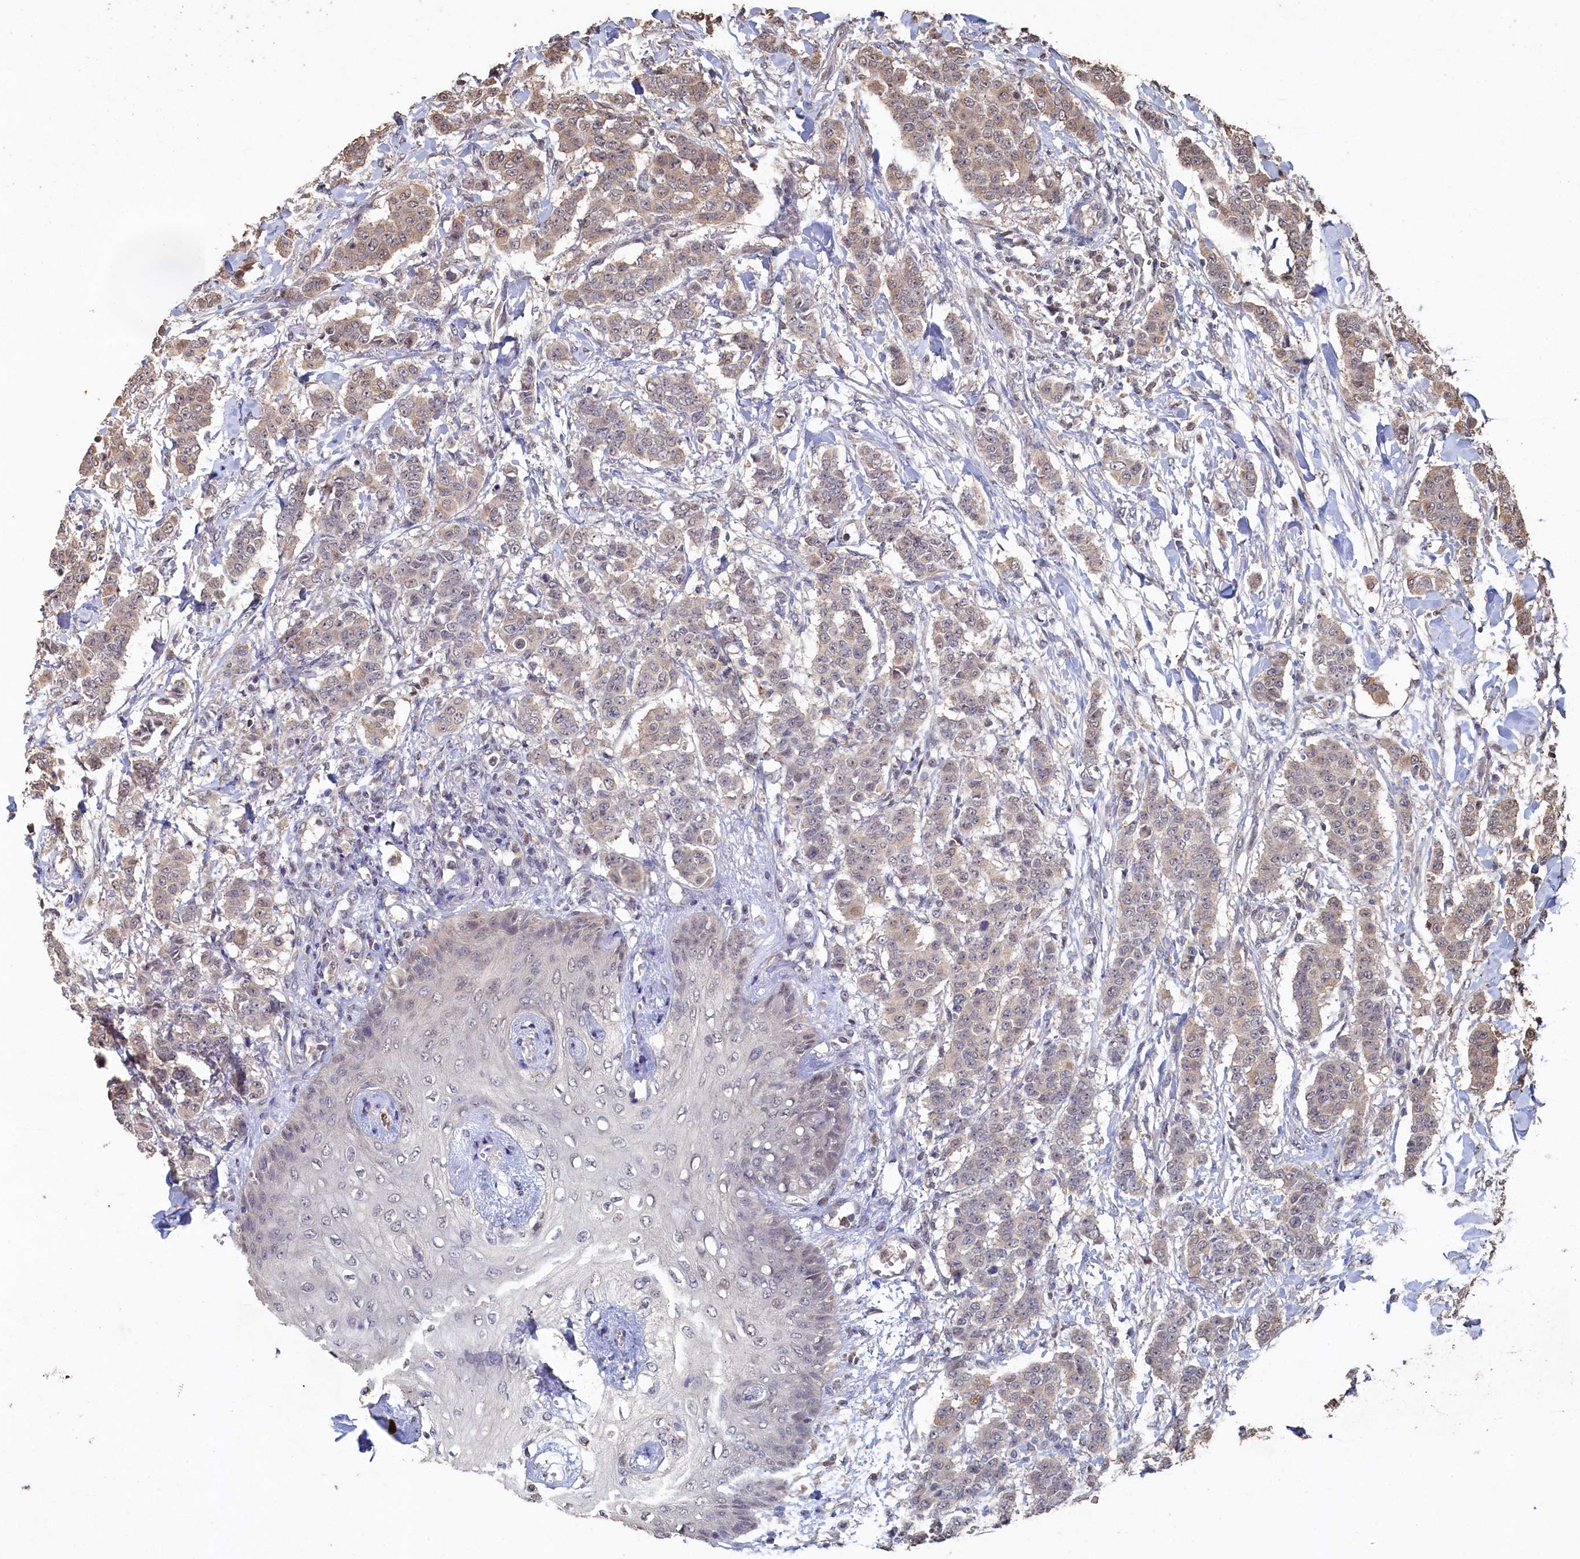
{"staining": {"intensity": "weak", "quantity": "<25%", "location": "cytoplasmic/membranous"}, "tissue": "breast cancer", "cell_type": "Tumor cells", "image_type": "cancer", "snomed": [{"axis": "morphology", "description": "Duct carcinoma"}, {"axis": "topography", "description": "Breast"}], "caption": "Human invasive ductal carcinoma (breast) stained for a protein using immunohistochemistry (IHC) reveals no positivity in tumor cells.", "gene": "PIGN", "patient": {"sex": "female", "age": 40}}